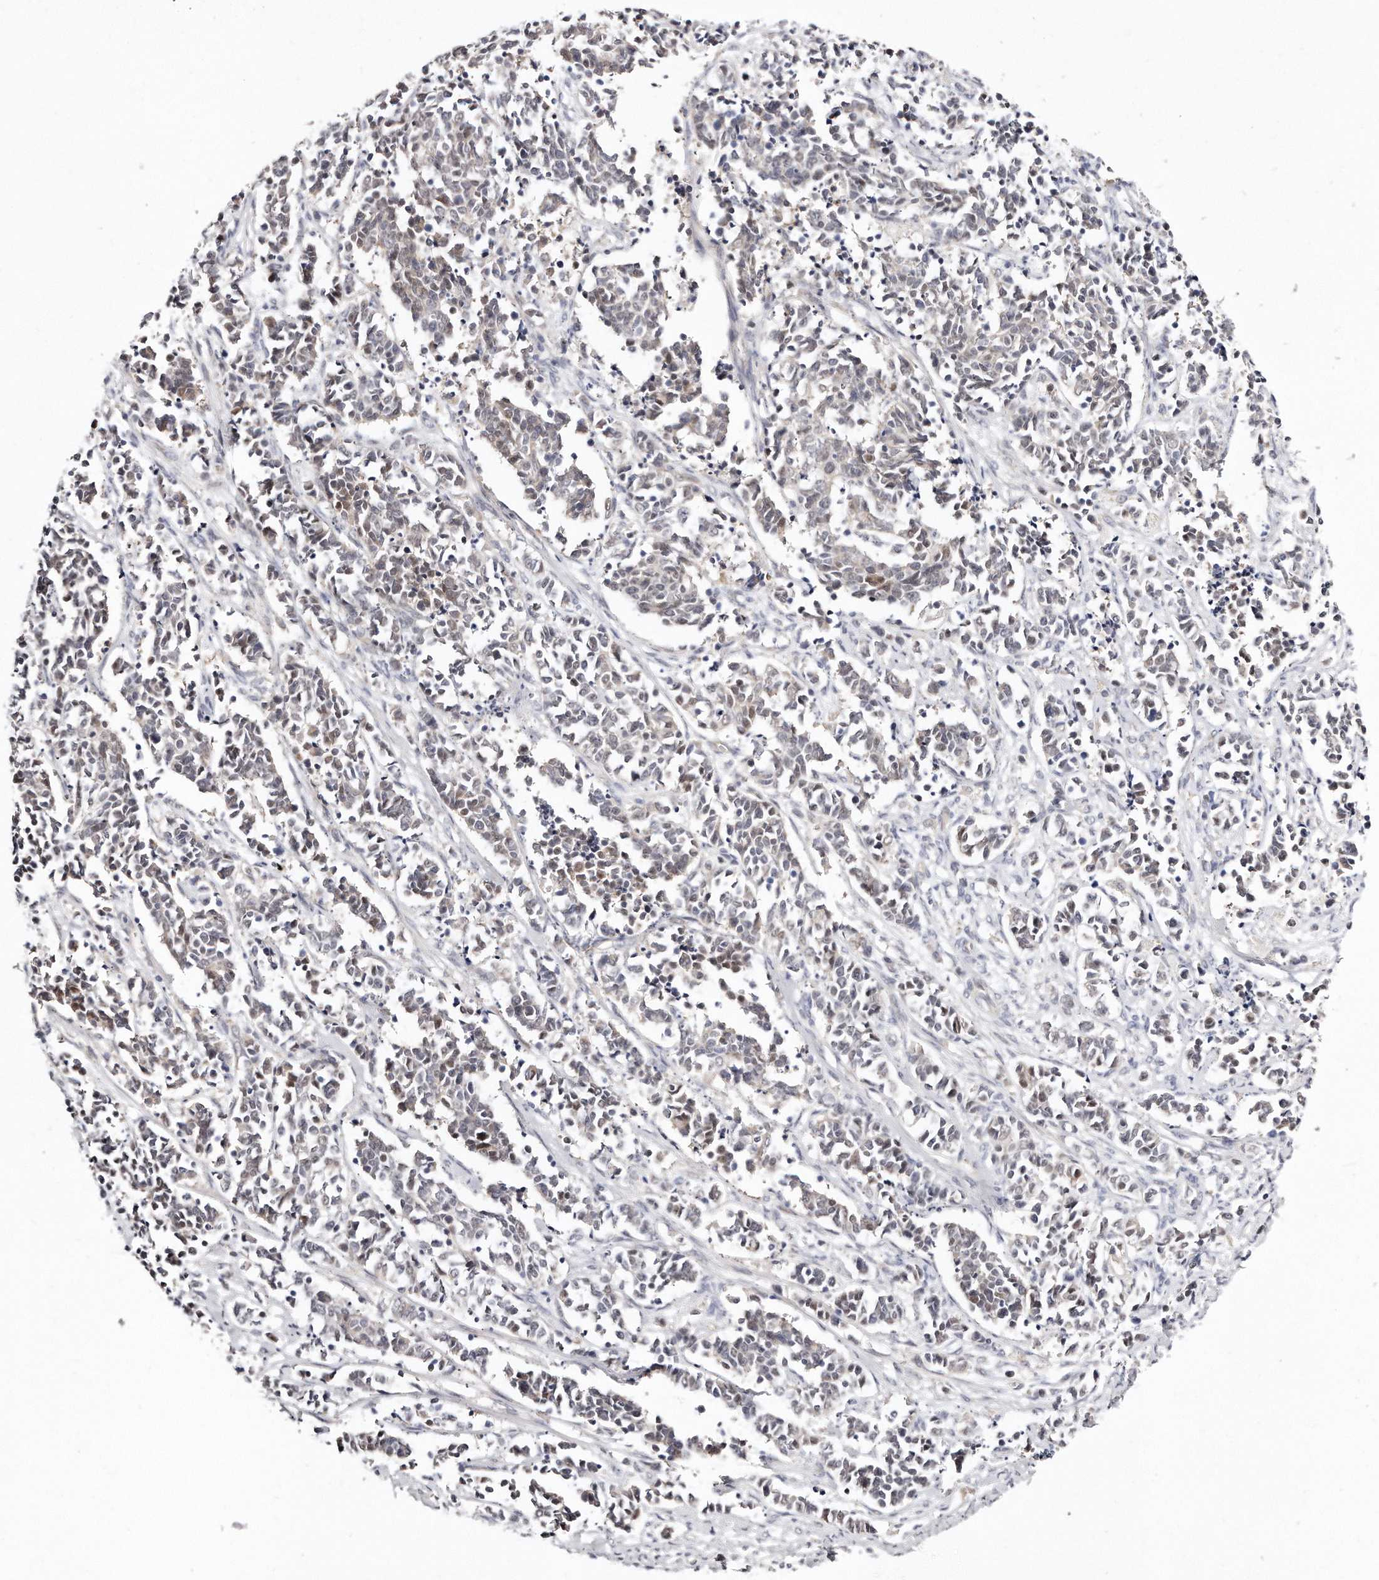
{"staining": {"intensity": "weak", "quantity": "<25%", "location": "nuclear"}, "tissue": "cervical cancer", "cell_type": "Tumor cells", "image_type": "cancer", "snomed": [{"axis": "morphology", "description": "Normal tissue, NOS"}, {"axis": "morphology", "description": "Squamous cell carcinoma, NOS"}, {"axis": "topography", "description": "Cervix"}], "caption": "IHC histopathology image of human cervical squamous cell carcinoma stained for a protein (brown), which exhibits no positivity in tumor cells.", "gene": "CASZ1", "patient": {"sex": "female", "age": 35}}